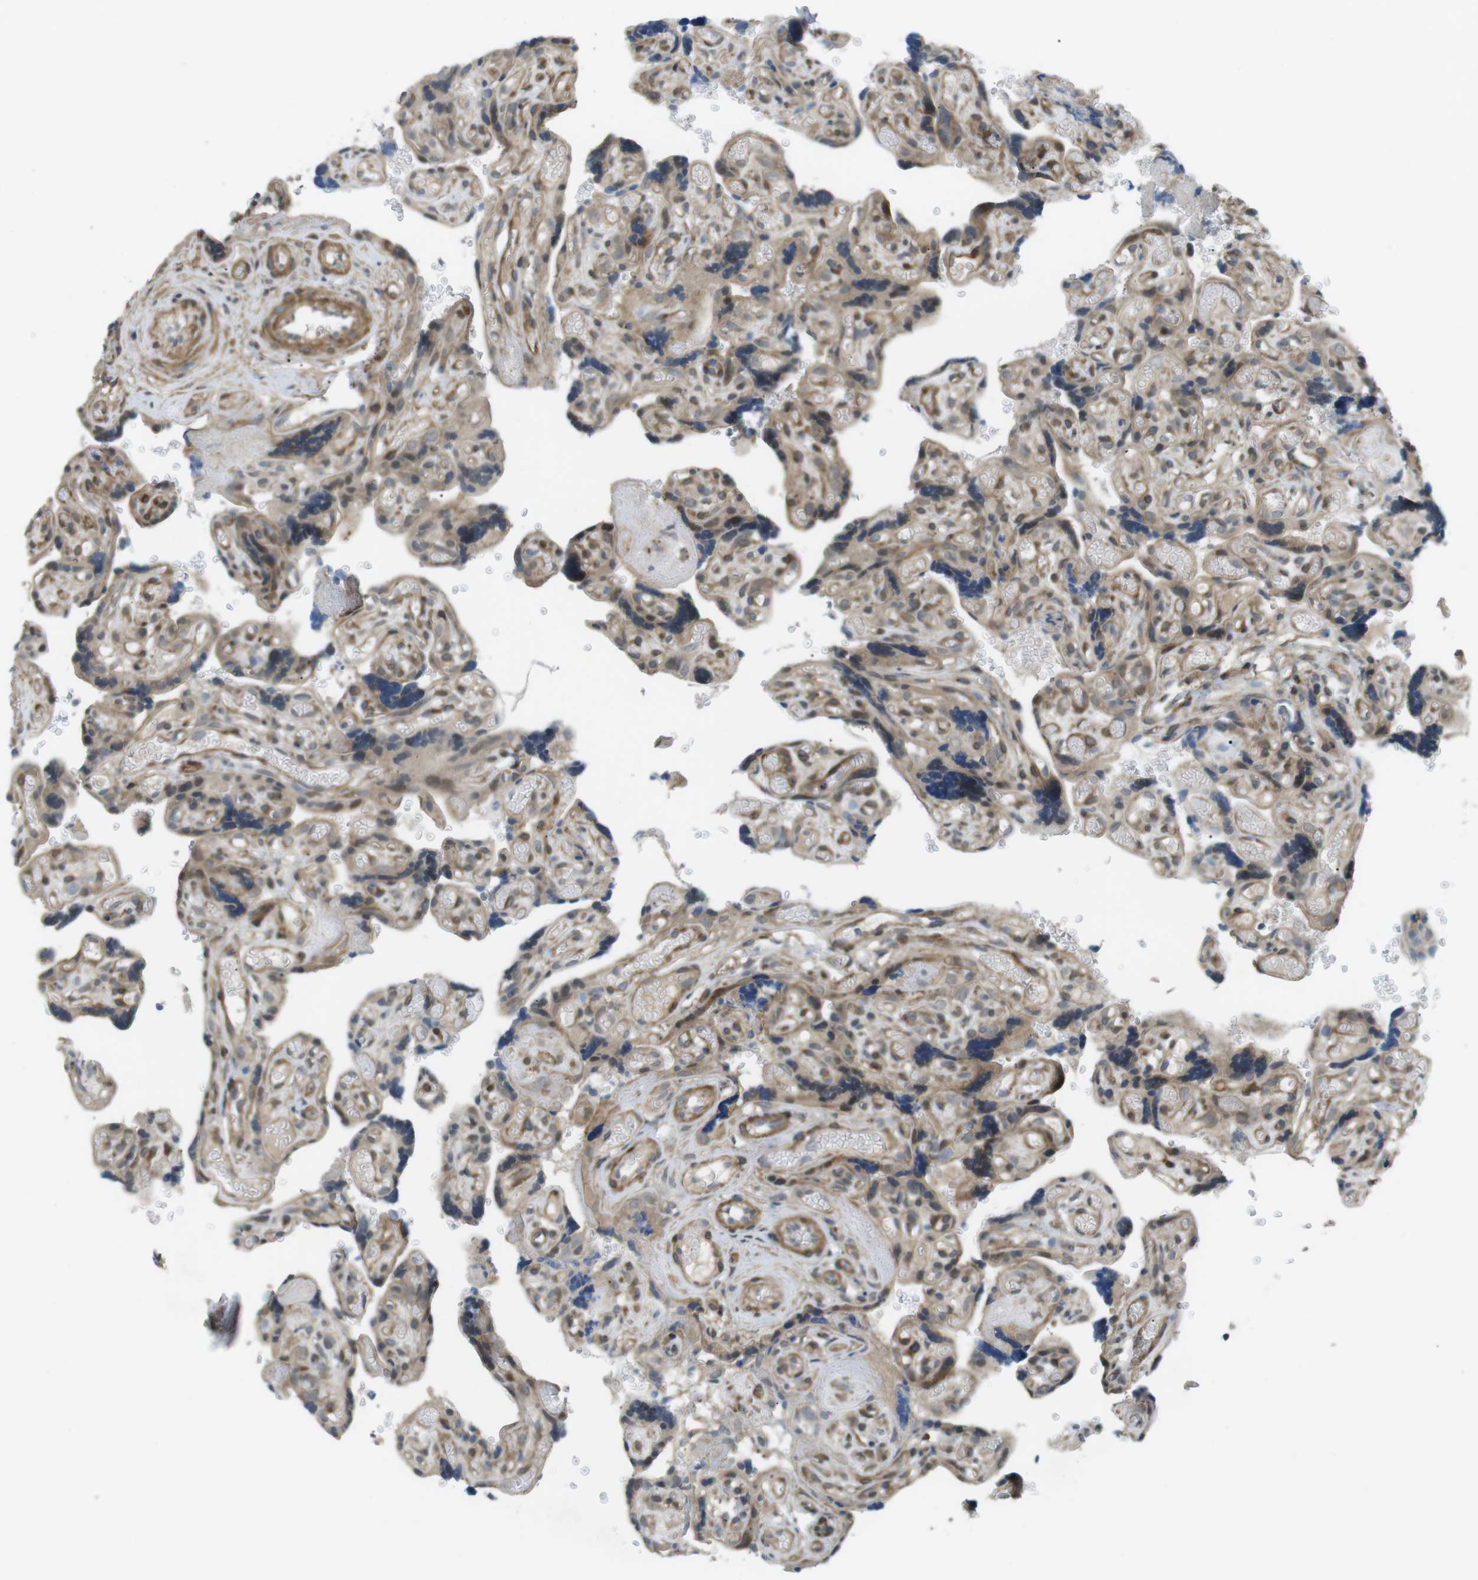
{"staining": {"intensity": "moderate", "quantity": ">75%", "location": "cytoplasmic/membranous"}, "tissue": "placenta", "cell_type": "Decidual cells", "image_type": "normal", "snomed": [{"axis": "morphology", "description": "Normal tissue, NOS"}, {"axis": "topography", "description": "Placenta"}], "caption": "The immunohistochemical stain shows moderate cytoplasmic/membranous positivity in decidual cells of normal placenta.", "gene": "KANK2", "patient": {"sex": "female", "age": 30}}